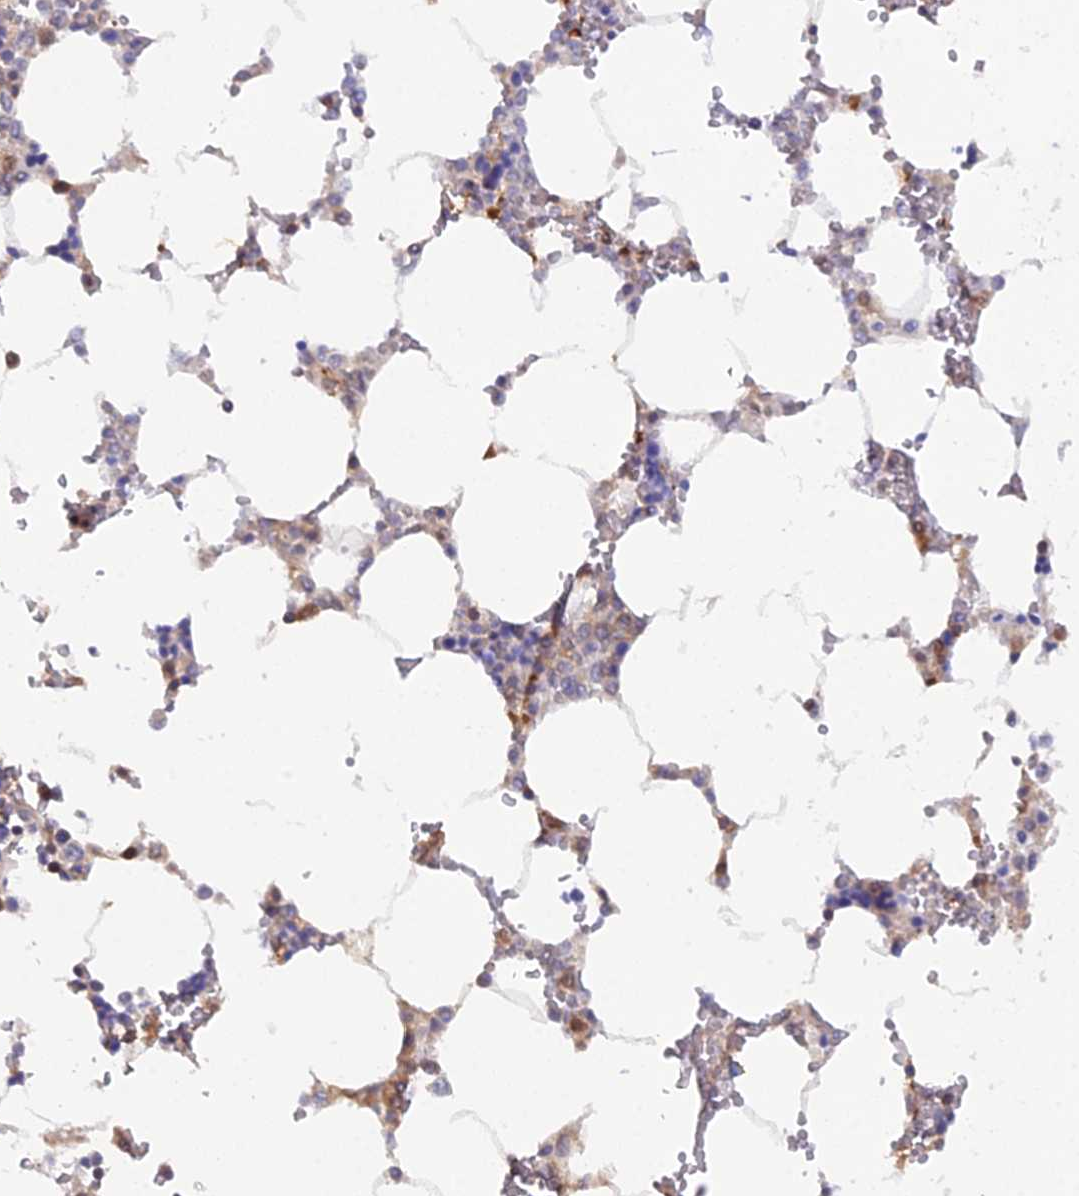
{"staining": {"intensity": "moderate", "quantity": "<25%", "location": "cytoplasmic/membranous"}, "tissue": "bone marrow", "cell_type": "Hematopoietic cells", "image_type": "normal", "snomed": [{"axis": "morphology", "description": "Normal tissue, NOS"}, {"axis": "topography", "description": "Bone marrow"}], "caption": "Hematopoietic cells demonstrate low levels of moderate cytoplasmic/membranous staining in approximately <25% of cells in unremarkable human bone marrow.", "gene": "HINT1", "patient": {"sex": "male", "age": 64}}